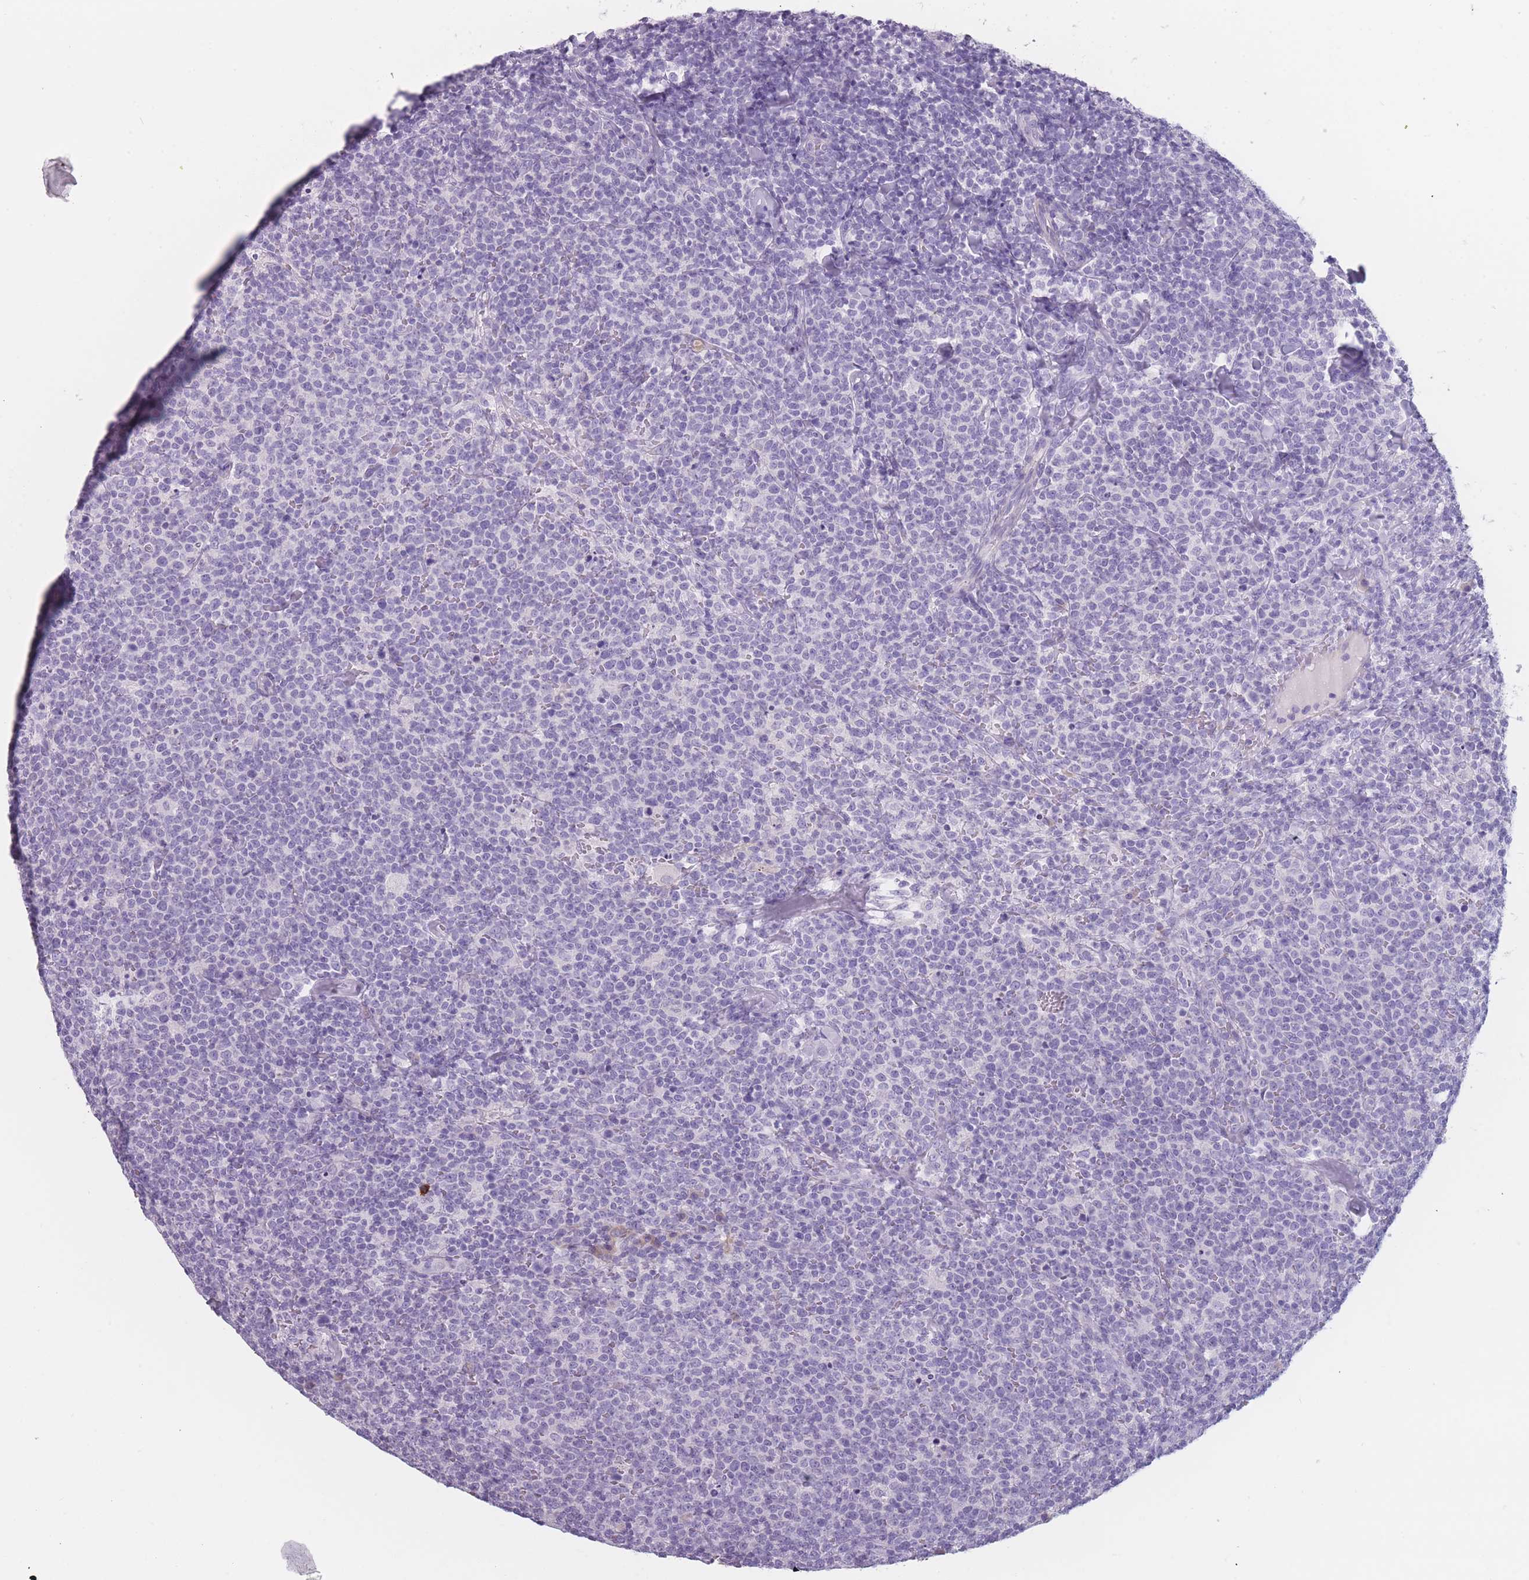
{"staining": {"intensity": "negative", "quantity": "none", "location": "none"}, "tissue": "lymphoma", "cell_type": "Tumor cells", "image_type": "cancer", "snomed": [{"axis": "morphology", "description": "Malignant lymphoma, non-Hodgkin's type, High grade"}, {"axis": "topography", "description": "Lymph node"}], "caption": "Tumor cells are negative for protein expression in human lymphoma.", "gene": "PPFIA3", "patient": {"sex": "male", "age": 61}}